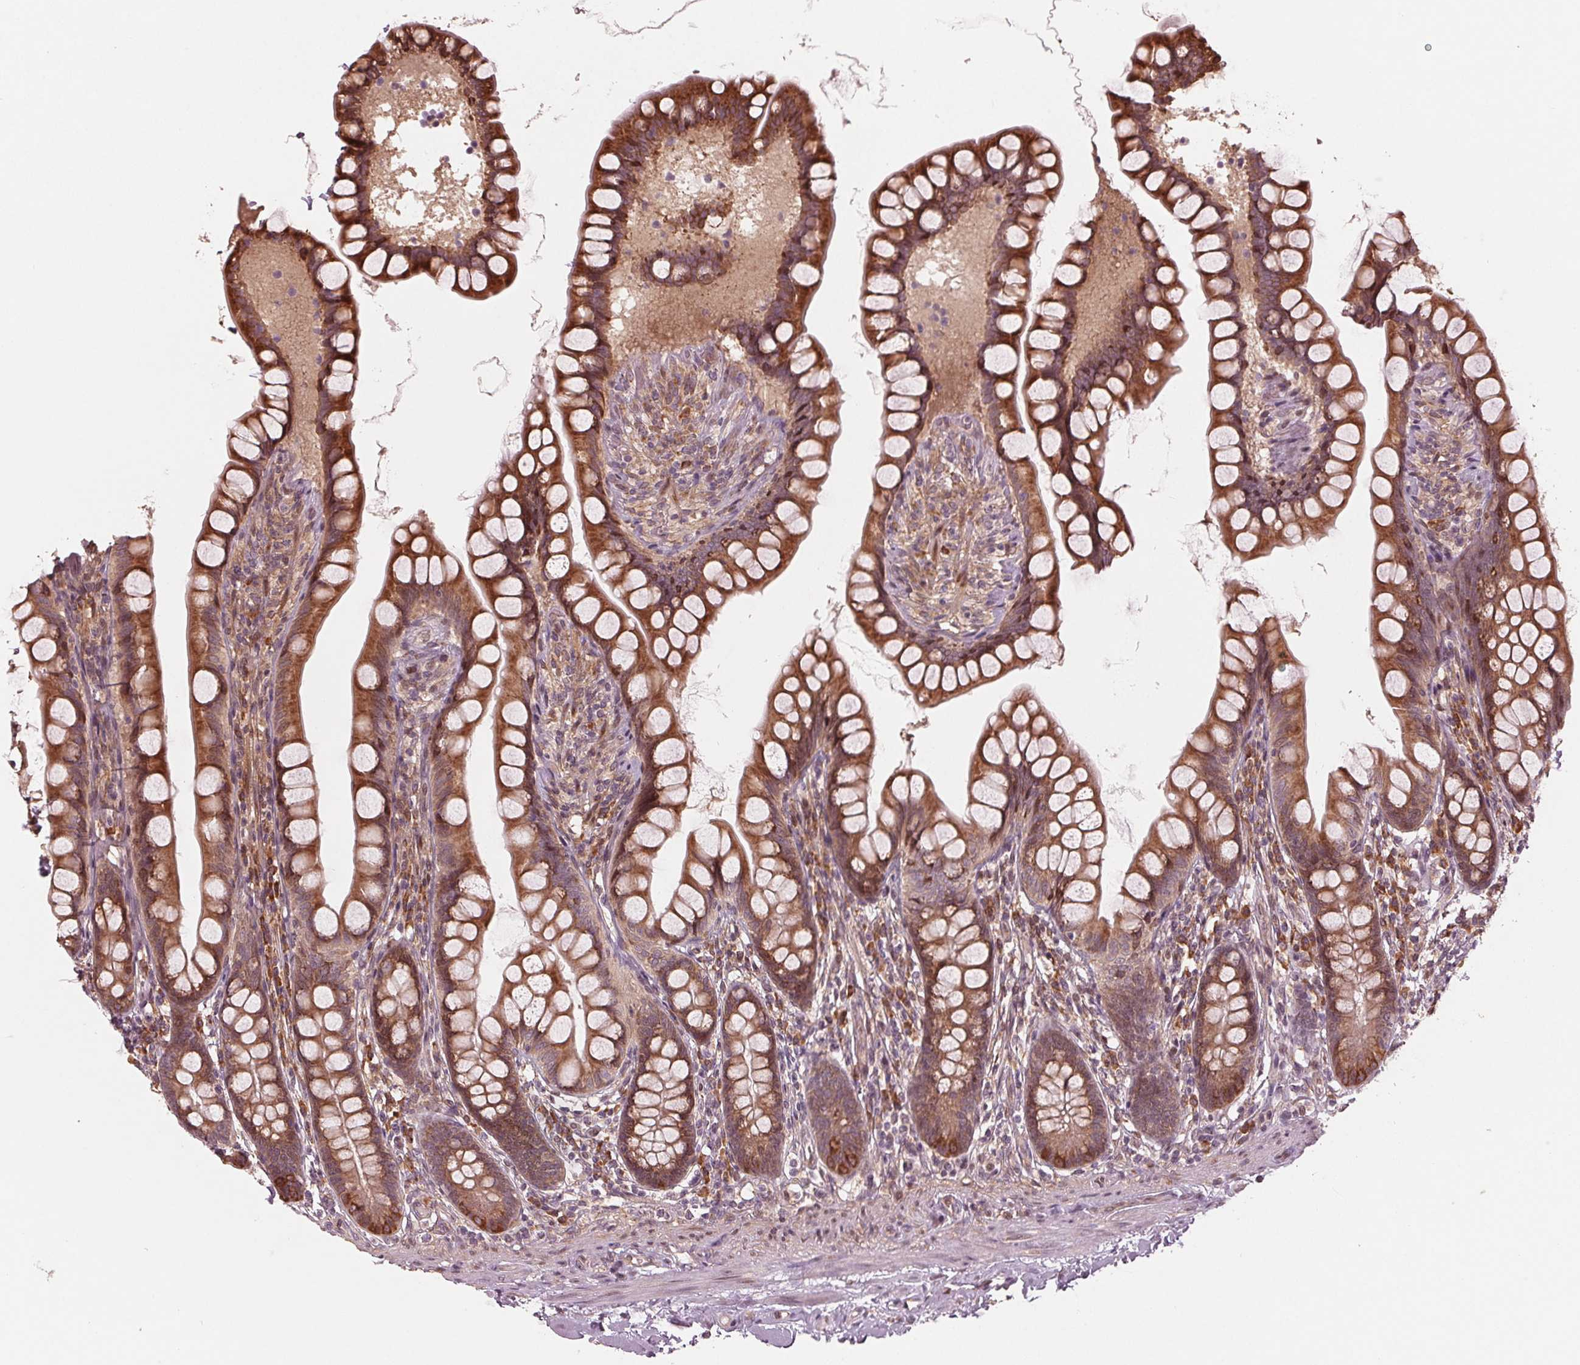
{"staining": {"intensity": "strong", "quantity": ">75%", "location": "cytoplasmic/membranous"}, "tissue": "small intestine", "cell_type": "Glandular cells", "image_type": "normal", "snomed": [{"axis": "morphology", "description": "Normal tissue, NOS"}, {"axis": "topography", "description": "Small intestine"}], "caption": "Protein staining demonstrates strong cytoplasmic/membranous expression in about >75% of glandular cells in unremarkable small intestine.", "gene": "CMIP", "patient": {"sex": "male", "age": 70}}